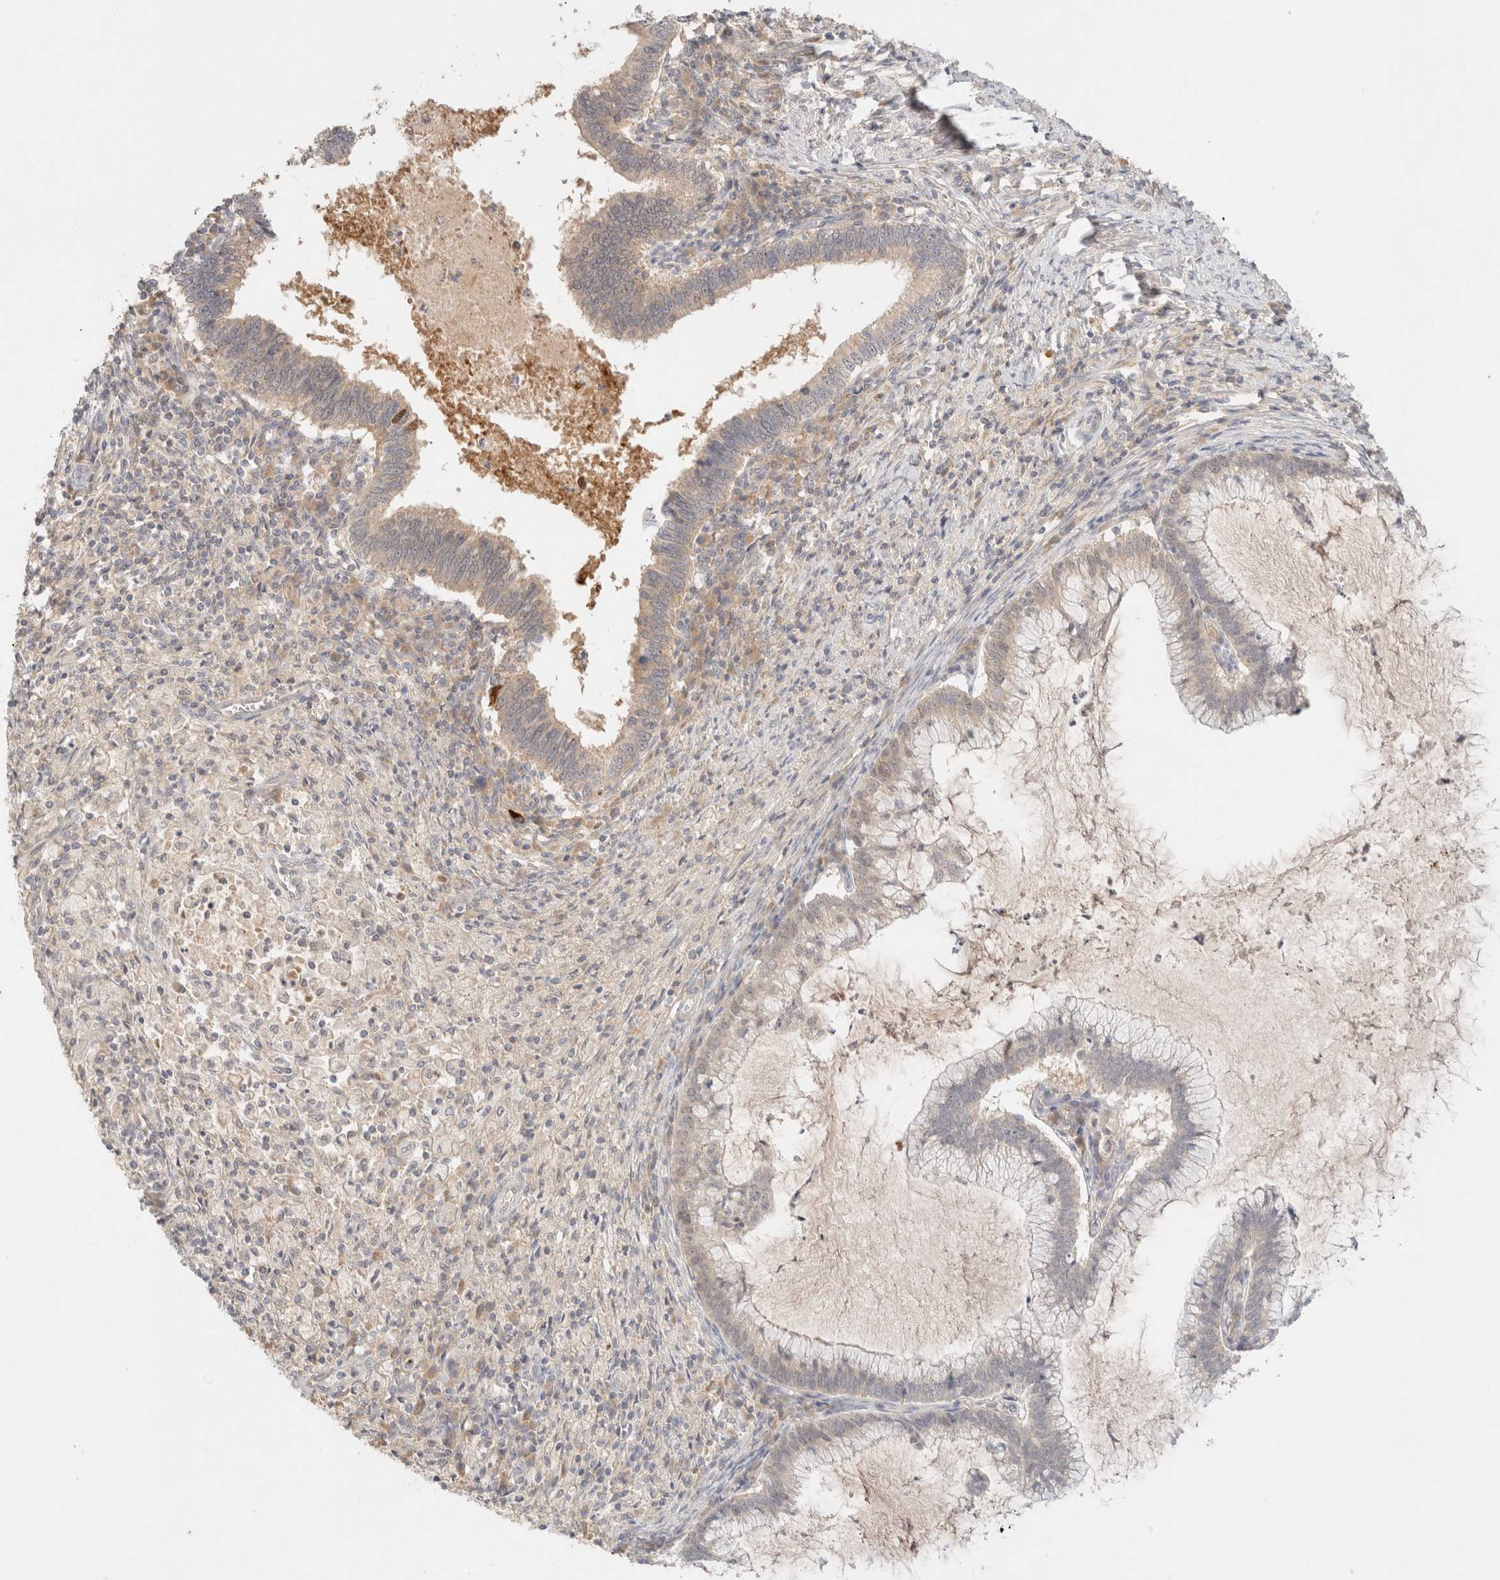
{"staining": {"intensity": "negative", "quantity": "none", "location": "none"}, "tissue": "cervical cancer", "cell_type": "Tumor cells", "image_type": "cancer", "snomed": [{"axis": "morphology", "description": "Adenocarcinoma, NOS"}, {"axis": "topography", "description": "Cervix"}], "caption": "This is an immunohistochemistry (IHC) photomicrograph of human cervical cancer (adenocarcinoma). There is no staining in tumor cells.", "gene": "SARM1", "patient": {"sex": "female", "age": 36}}